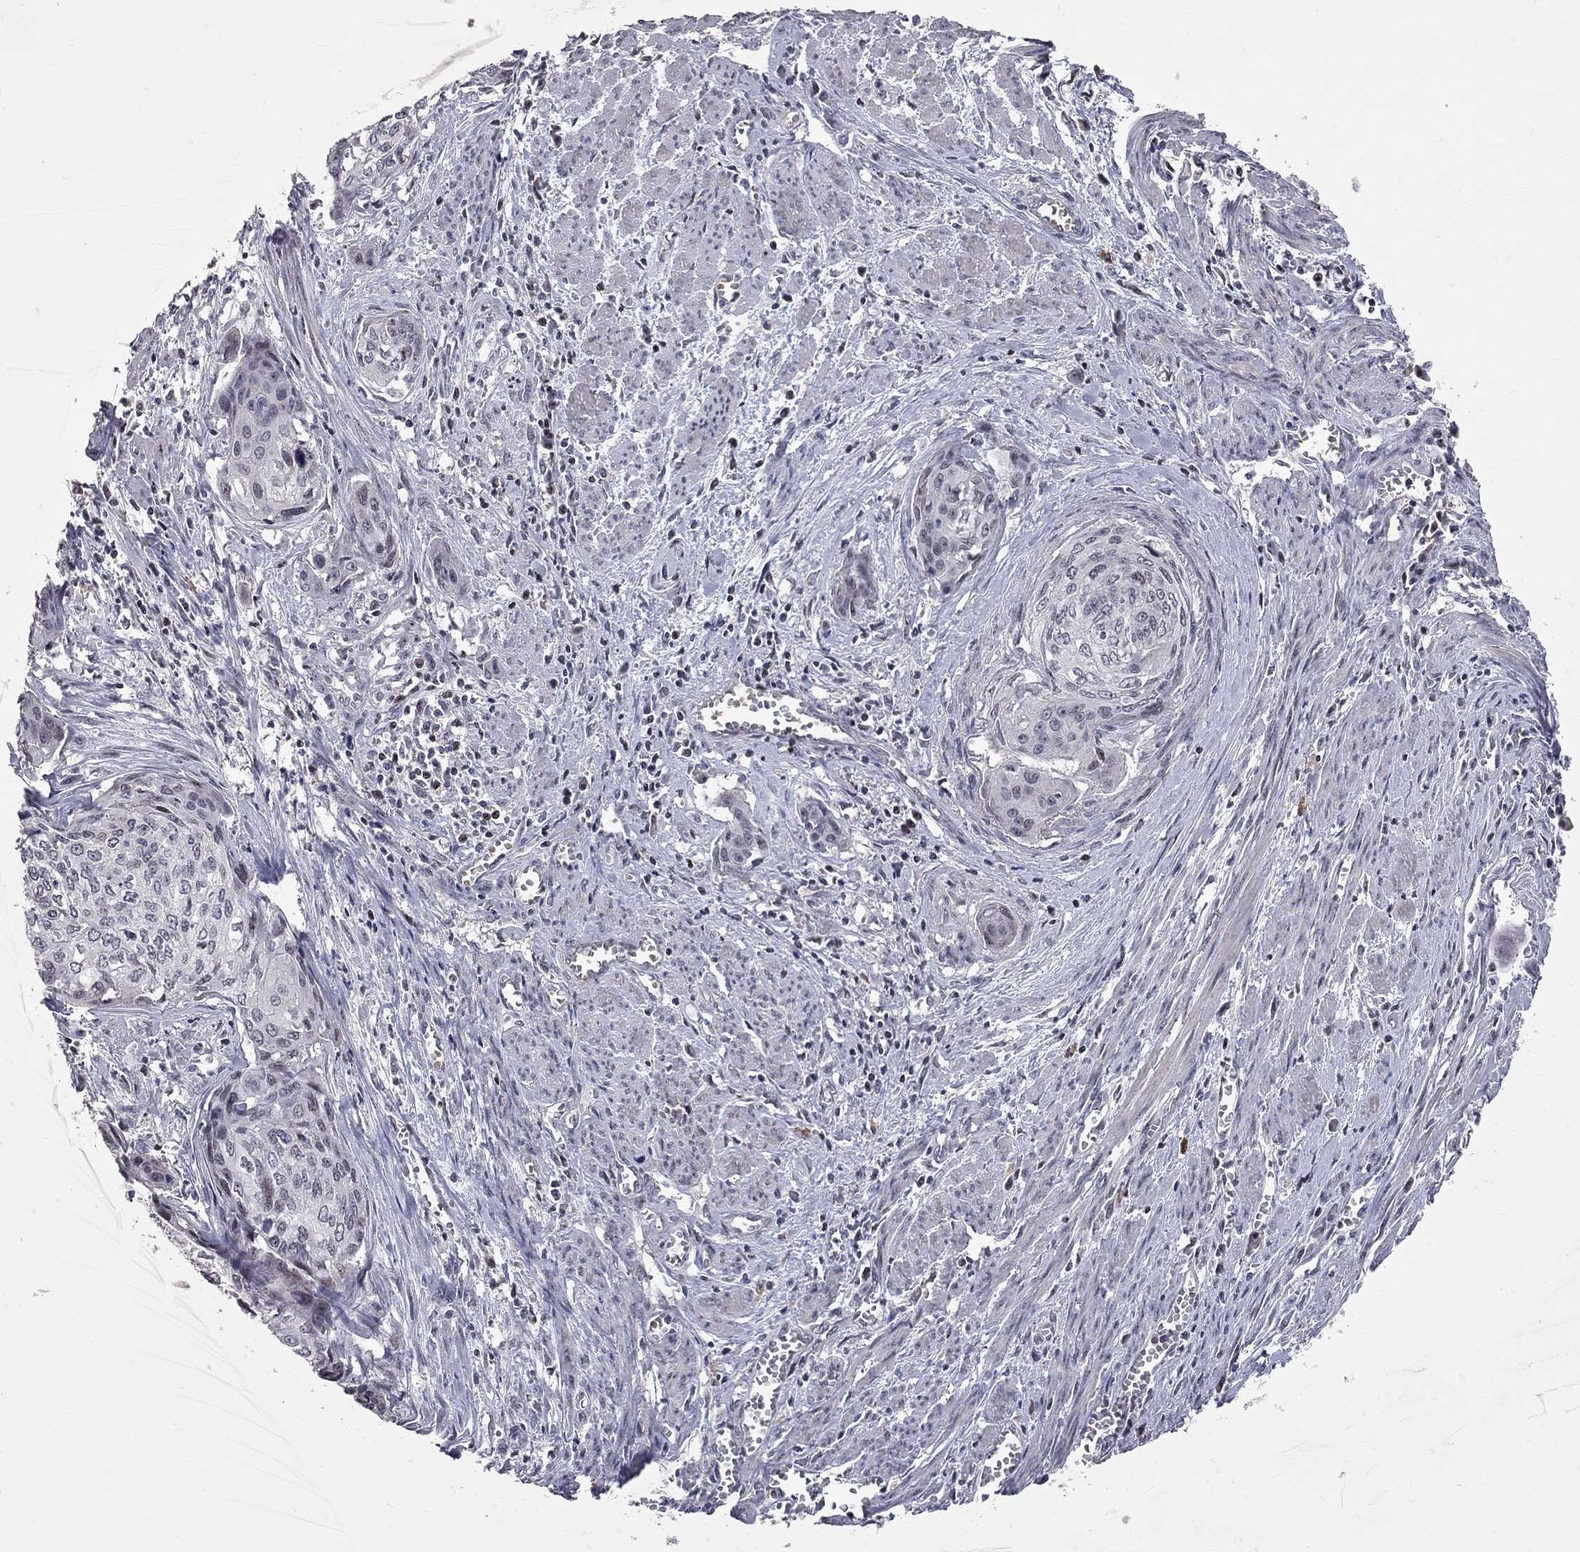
{"staining": {"intensity": "negative", "quantity": "none", "location": "none"}, "tissue": "cervical cancer", "cell_type": "Tumor cells", "image_type": "cancer", "snomed": [{"axis": "morphology", "description": "Squamous cell carcinoma, NOS"}, {"axis": "topography", "description": "Cervix"}], "caption": "A photomicrograph of squamous cell carcinoma (cervical) stained for a protein exhibits no brown staining in tumor cells. The staining is performed using DAB brown chromogen with nuclei counter-stained in using hematoxylin.", "gene": "HDAC3", "patient": {"sex": "female", "age": 58}}